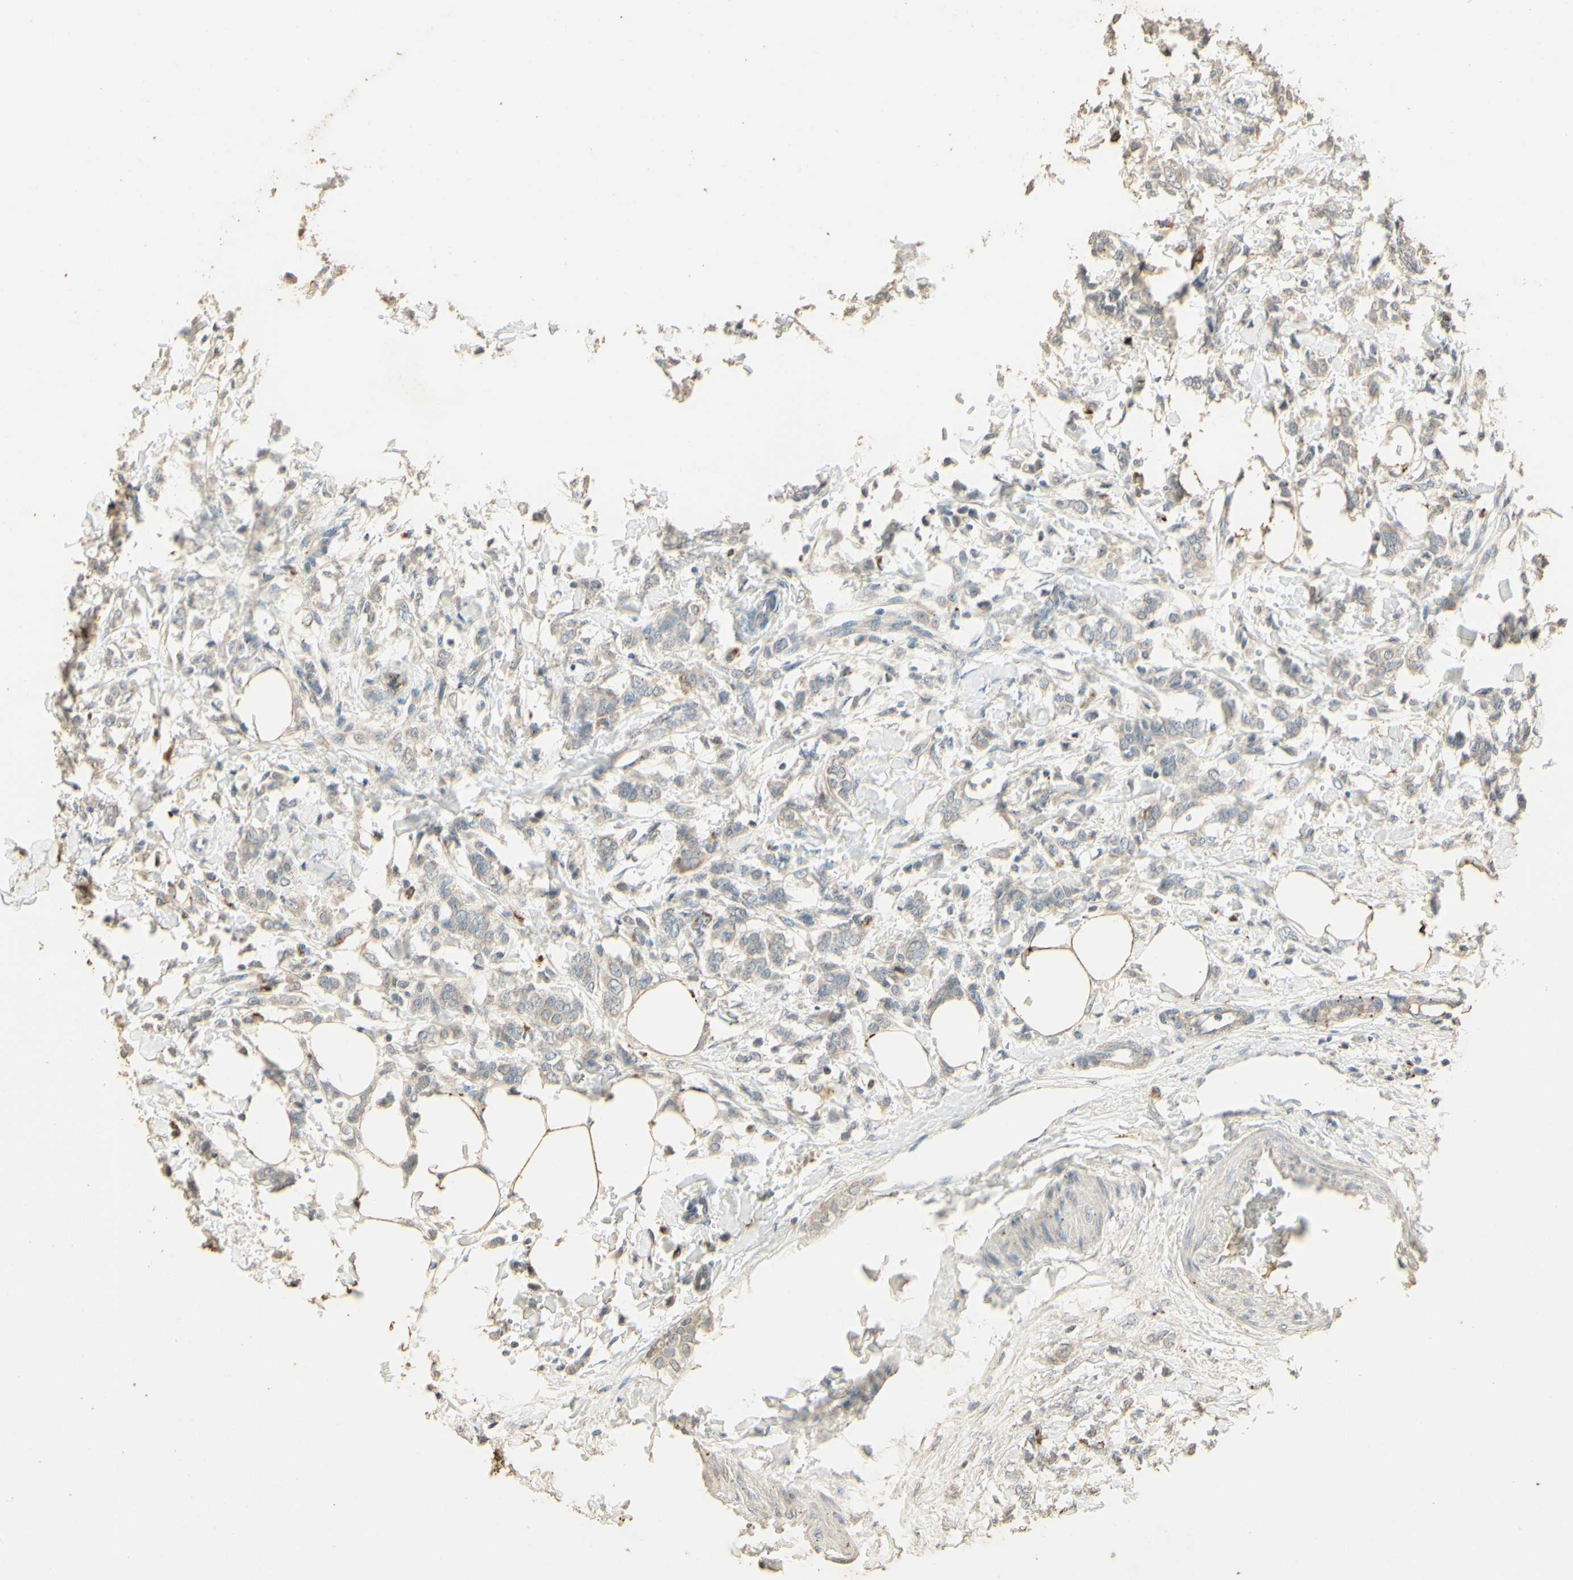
{"staining": {"intensity": "negative", "quantity": "none", "location": "none"}, "tissue": "breast cancer", "cell_type": "Tumor cells", "image_type": "cancer", "snomed": [{"axis": "morphology", "description": "Lobular carcinoma, in situ"}, {"axis": "morphology", "description": "Lobular carcinoma"}, {"axis": "topography", "description": "Breast"}], "caption": "There is no significant staining in tumor cells of breast cancer (lobular carcinoma).", "gene": "ARHGEF17", "patient": {"sex": "female", "age": 41}}